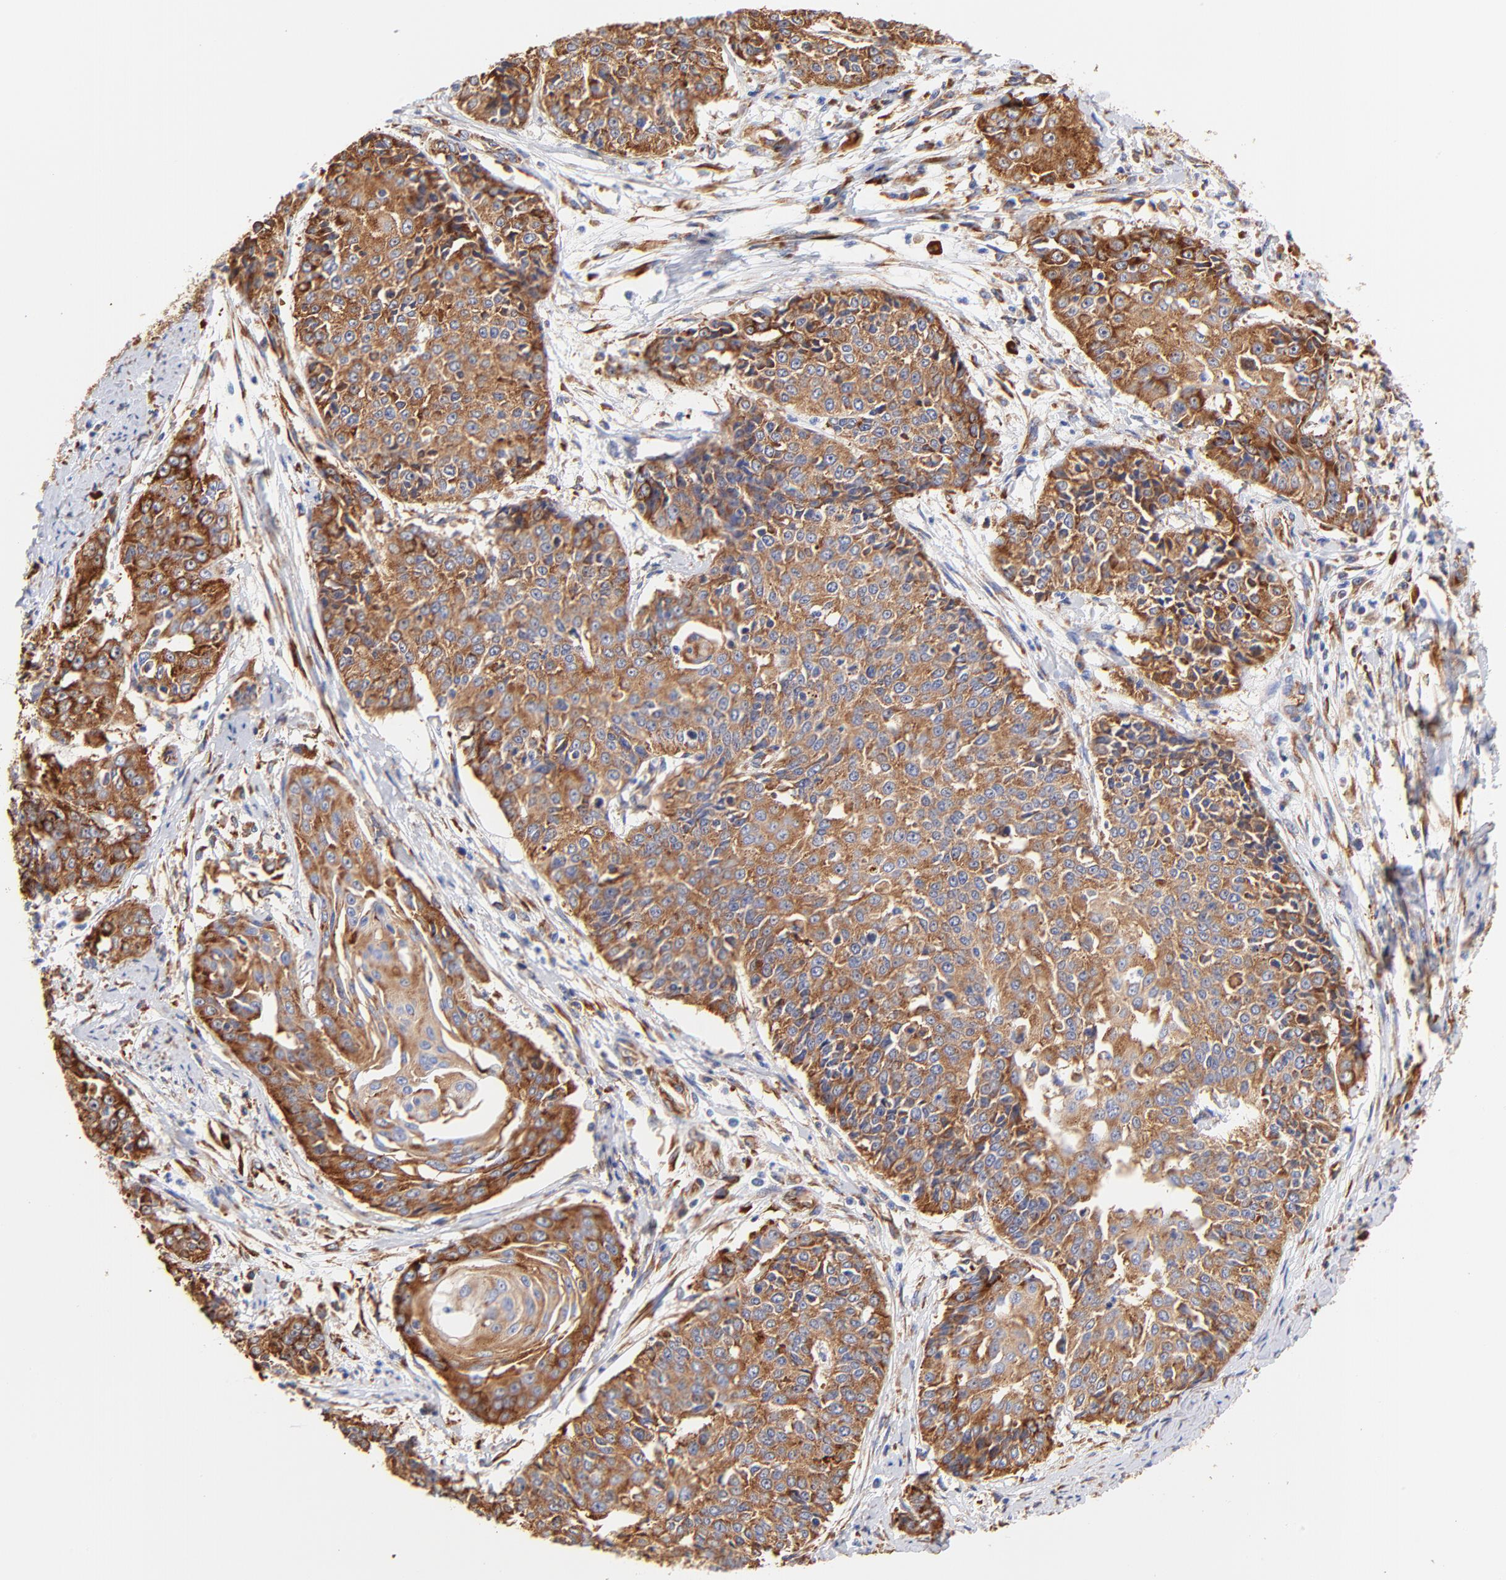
{"staining": {"intensity": "strong", "quantity": ">75%", "location": "cytoplasmic/membranous"}, "tissue": "cervical cancer", "cell_type": "Tumor cells", "image_type": "cancer", "snomed": [{"axis": "morphology", "description": "Squamous cell carcinoma, NOS"}, {"axis": "topography", "description": "Cervix"}], "caption": "Strong cytoplasmic/membranous positivity is seen in approximately >75% of tumor cells in squamous cell carcinoma (cervical).", "gene": "RPL27", "patient": {"sex": "female", "age": 64}}